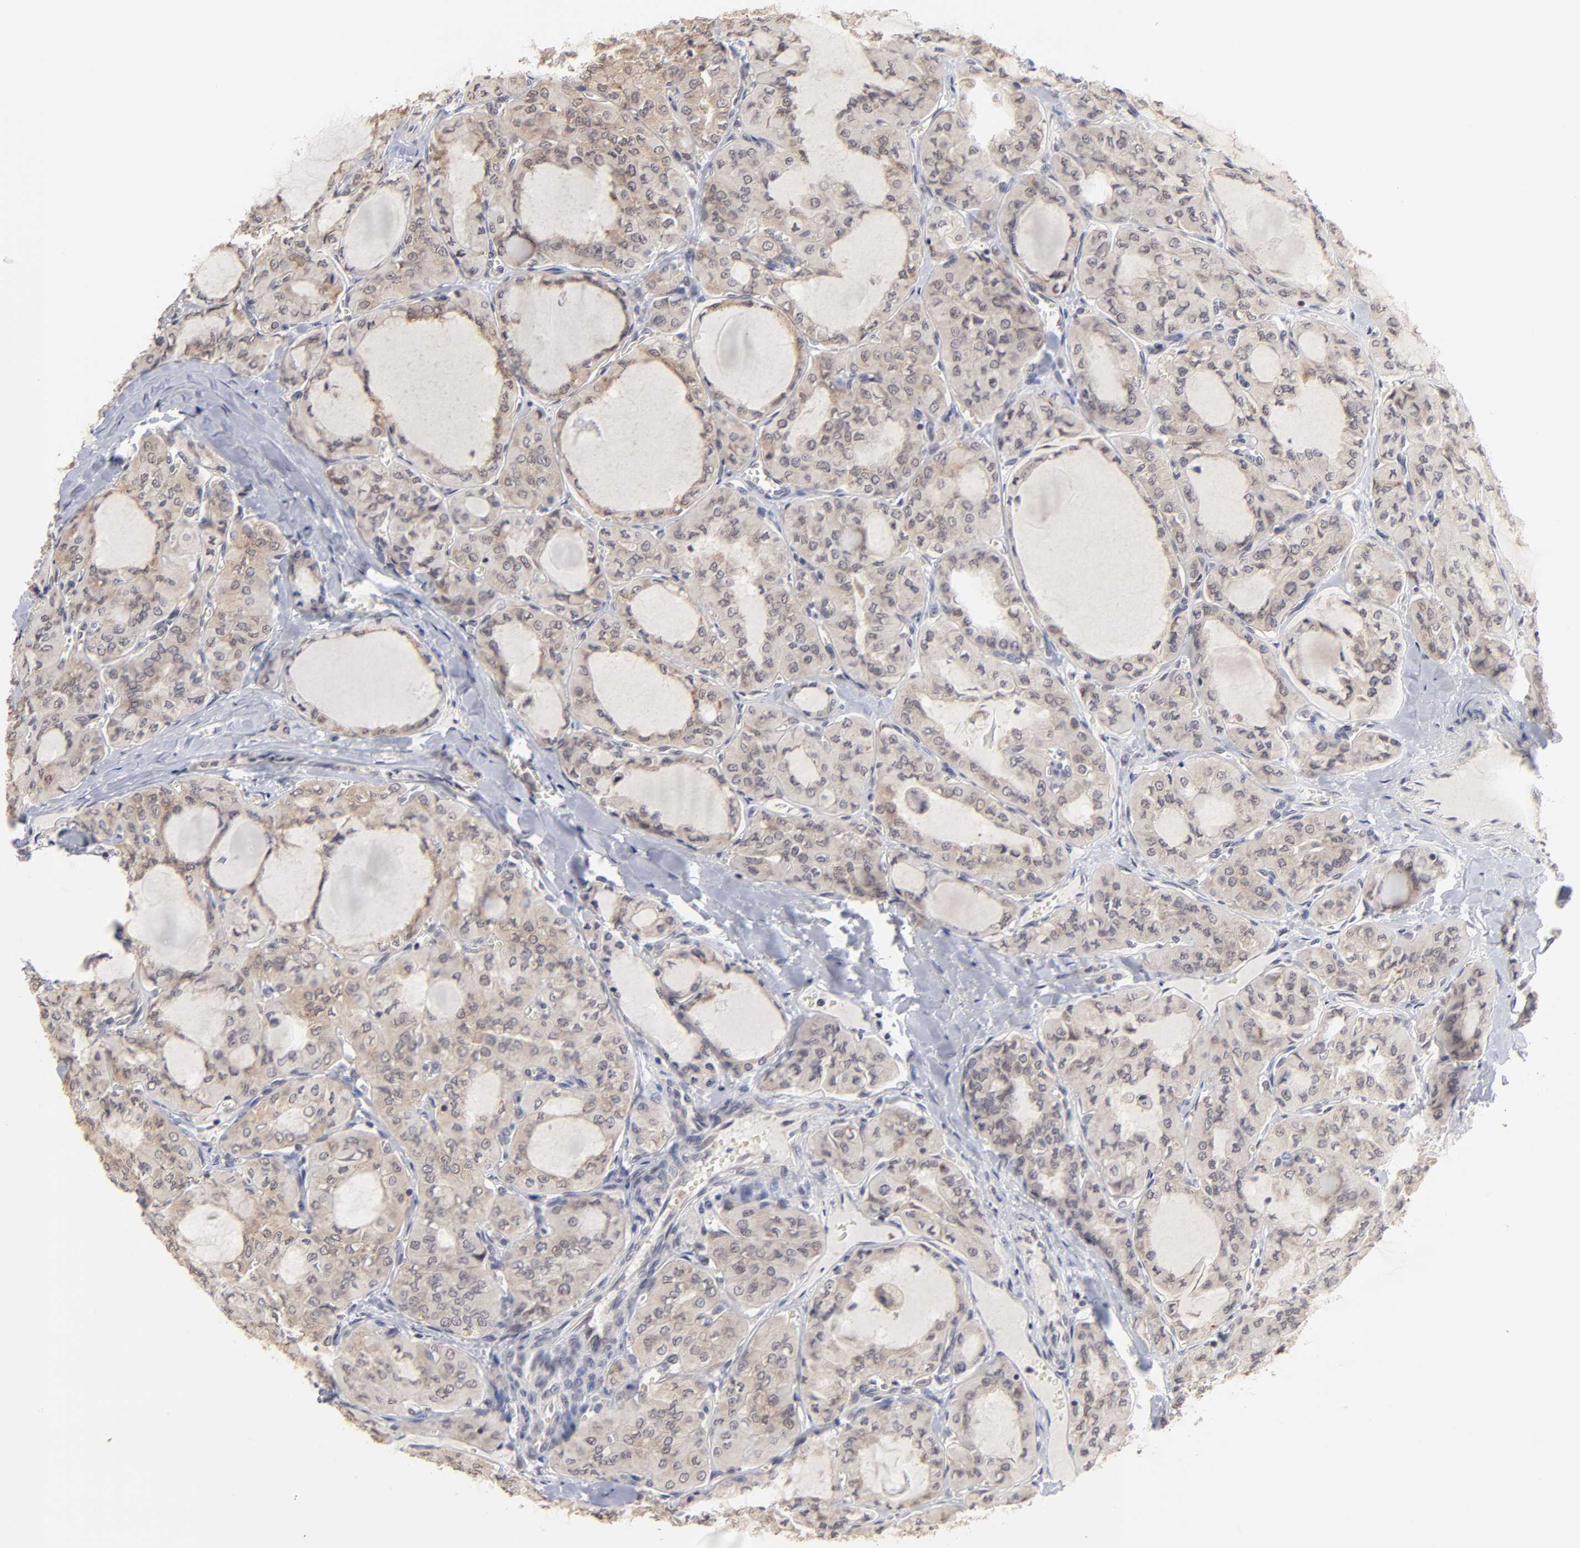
{"staining": {"intensity": "weak", "quantity": ">75%", "location": "cytoplasmic/membranous"}, "tissue": "thyroid cancer", "cell_type": "Tumor cells", "image_type": "cancer", "snomed": [{"axis": "morphology", "description": "Papillary adenocarcinoma, NOS"}, {"axis": "topography", "description": "Thyroid gland"}], "caption": "Thyroid cancer (papillary adenocarcinoma) stained with DAB immunohistochemistry (IHC) reveals low levels of weak cytoplasmic/membranous expression in about >75% of tumor cells. (DAB (3,3'-diaminobenzidine) = brown stain, brightfield microscopy at high magnification).", "gene": "BRPF1", "patient": {"sex": "male", "age": 20}}